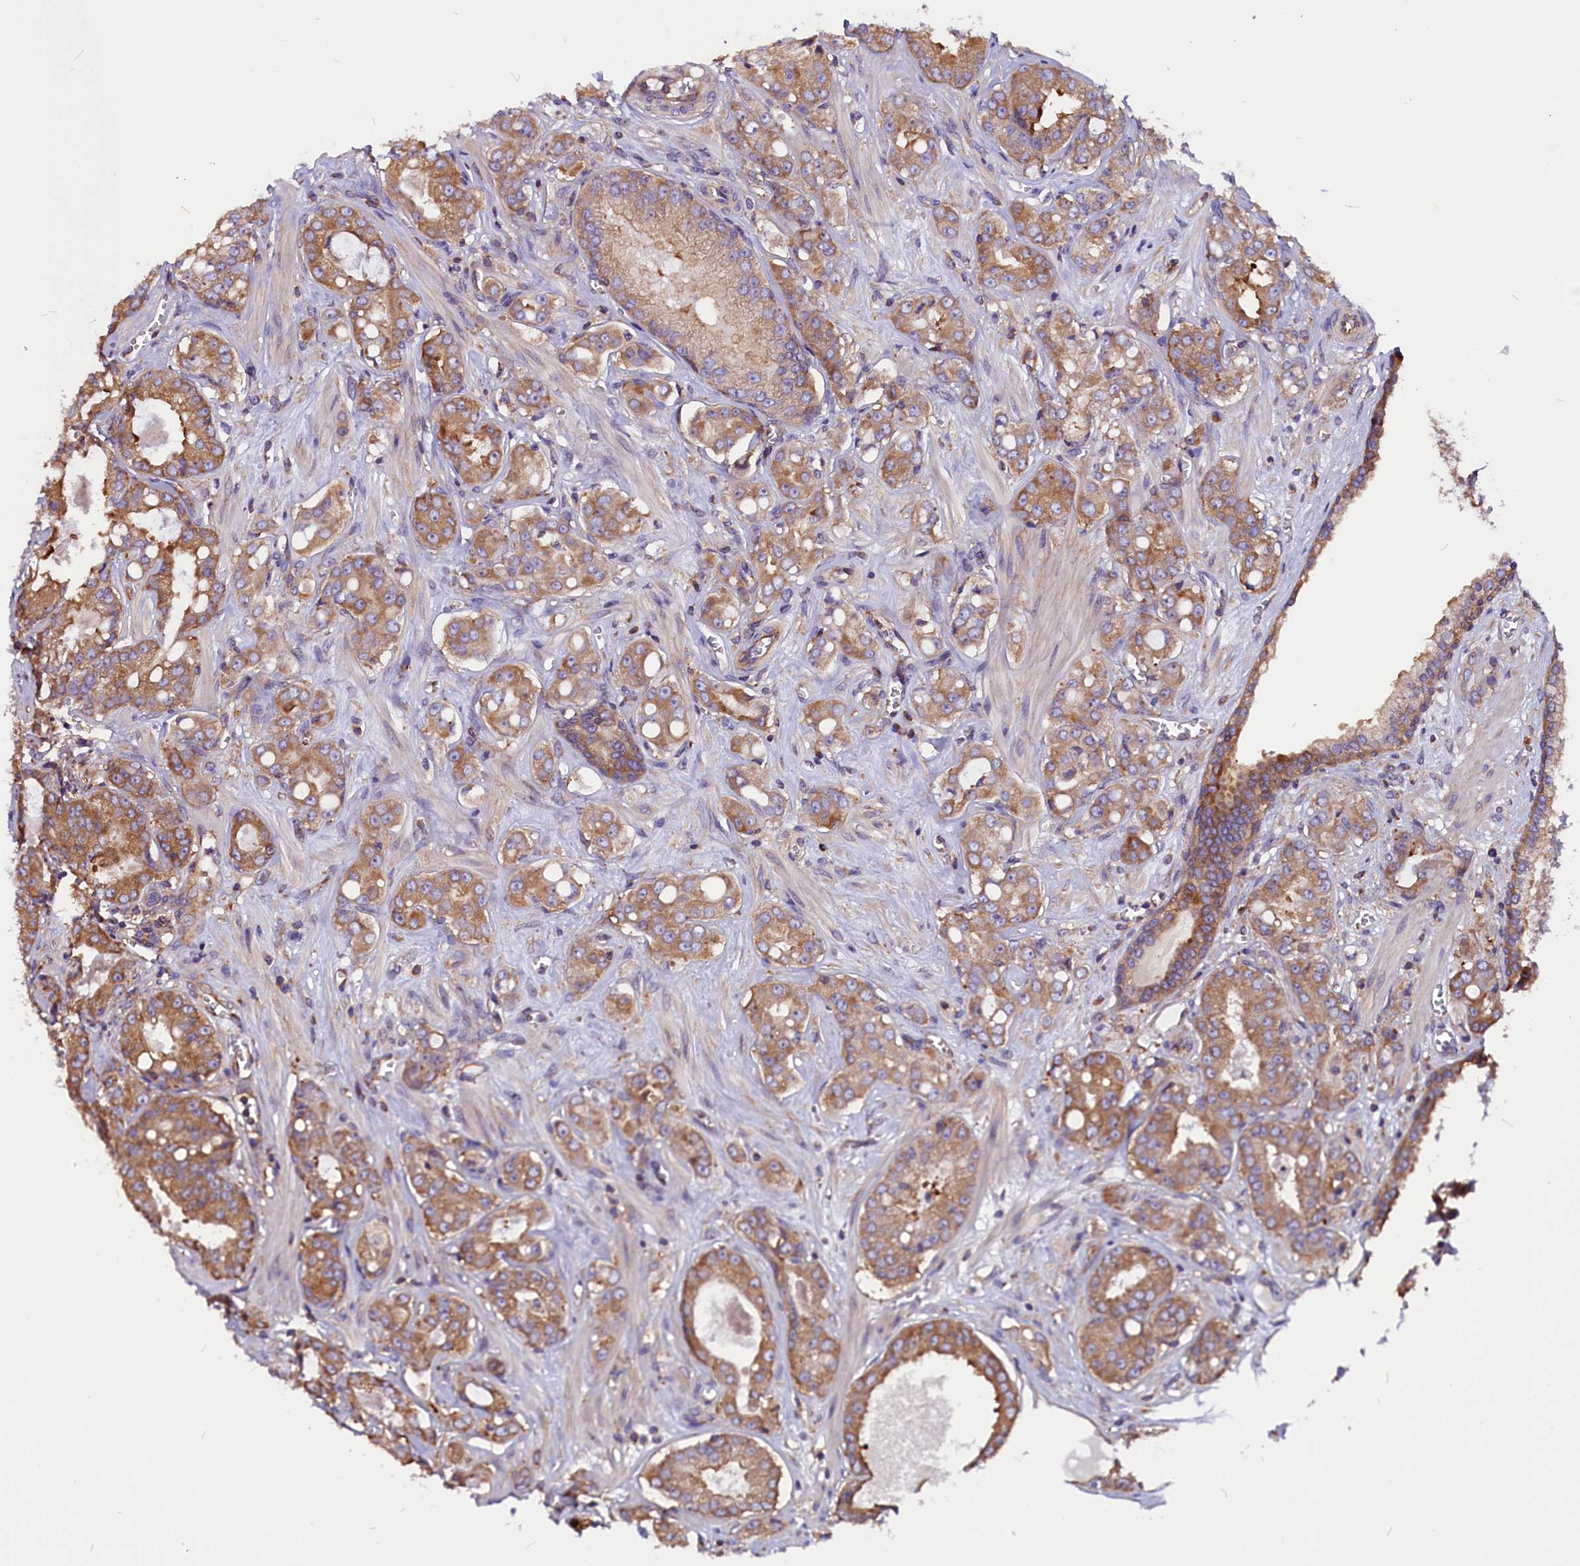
{"staining": {"intensity": "moderate", "quantity": ">75%", "location": "cytoplasmic/membranous"}, "tissue": "prostate cancer", "cell_type": "Tumor cells", "image_type": "cancer", "snomed": [{"axis": "morphology", "description": "Adenocarcinoma, High grade"}, {"axis": "topography", "description": "Prostate"}], "caption": "A high-resolution image shows immunohistochemistry (IHC) staining of prostate high-grade adenocarcinoma, which reveals moderate cytoplasmic/membranous positivity in about >75% of tumor cells. The protein of interest is shown in brown color, while the nuclei are stained blue.", "gene": "EIF3G", "patient": {"sex": "male", "age": 74}}